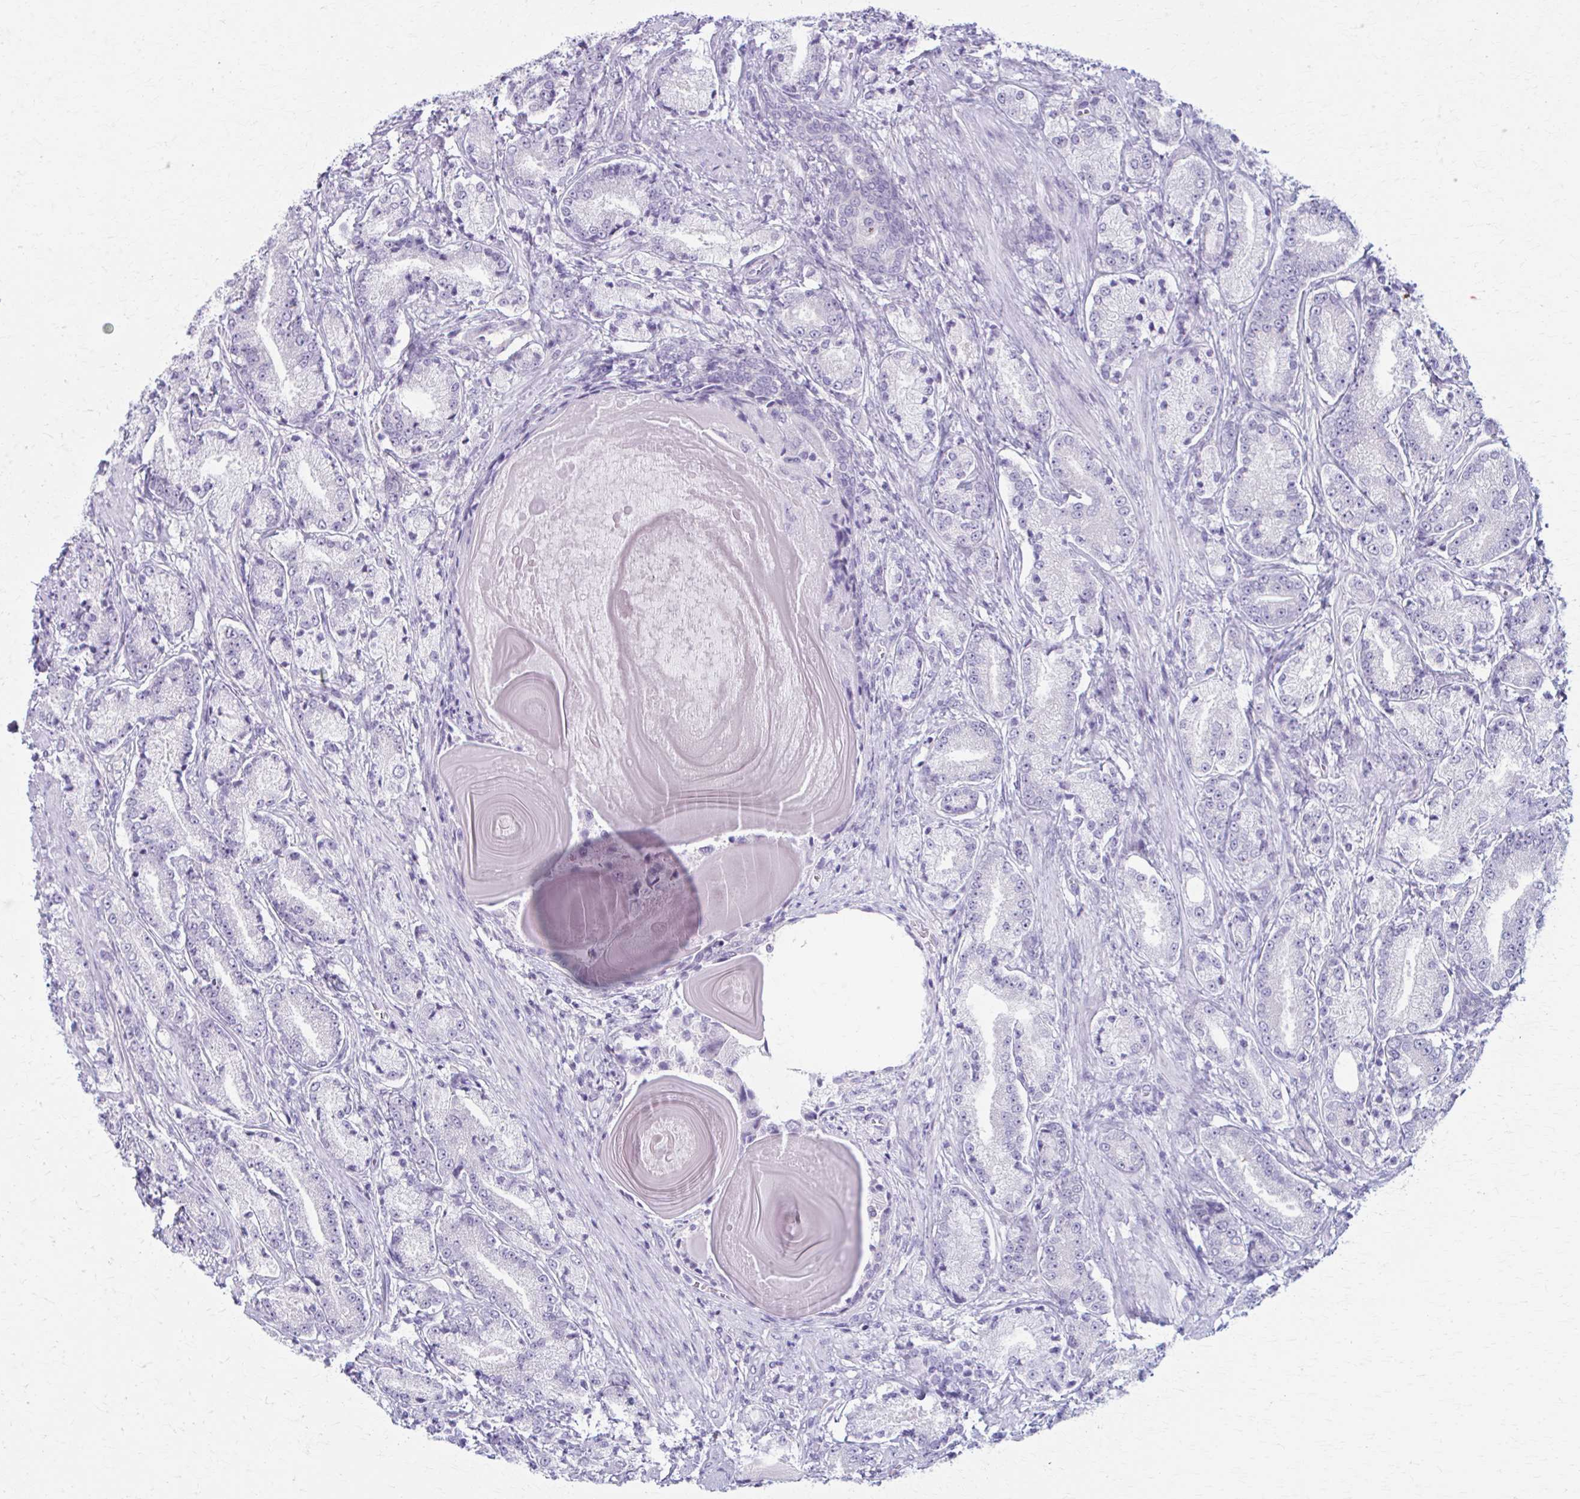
{"staining": {"intensity": "negative", "quantity": "none", "location": "none"}, "tissue": "prostate cancer", "cell_type": "Tumor cells", "image_type": "cancer", "snomed": [{"axis": "morphology", "description": "Adenocarcinoma, High grade"}, {"axis": "topography", "description": "Prostate and seminal vesicle, NOS"}], "caption": "Tumor cells show no significant staining in prostate cancer.", "gene": "PRKRA", "patient": {"sex": "male", "age": 61}}